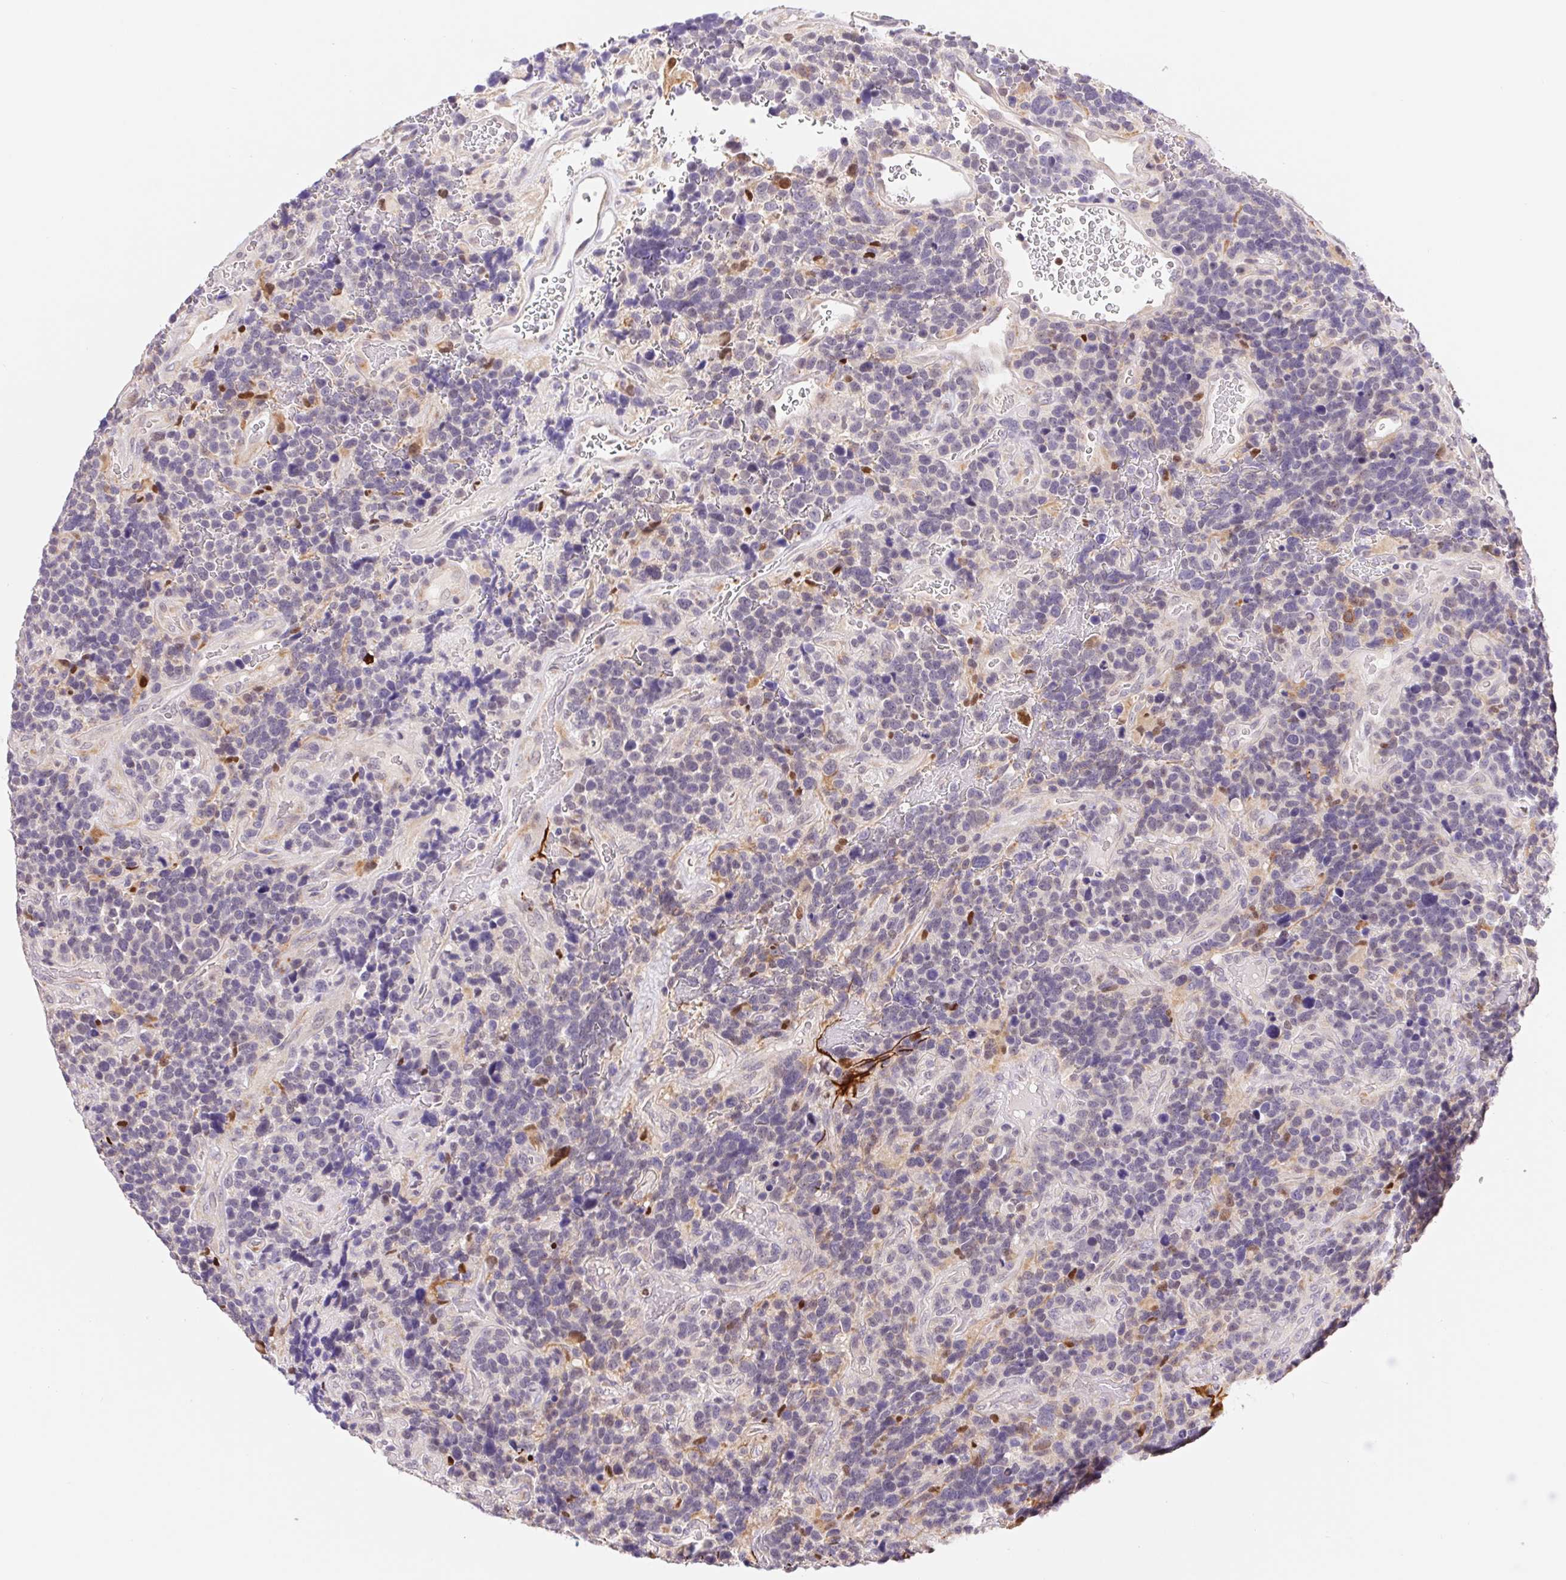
{"staining": {"intensity": "negative", "quantity": "none", "location": "none"}, "tissue": "glioma", "cell_type": "Tumor cells", "image_type": "cancer", "snomed": [{"axis": "morphology", "description": "Glioma, malignant, High grade"}, {"axis": "topography", "description": "Brain"}], "caption": "Immunohistochemistry (IHC) of glioma reveals no positivity in tumor cells. (DAB immunohistochemistry (IHC) visualized using brightfield microscopy, high magnification).", "gene": "L3MBTL4", "patient": {"sex": "male", "age": 33}}